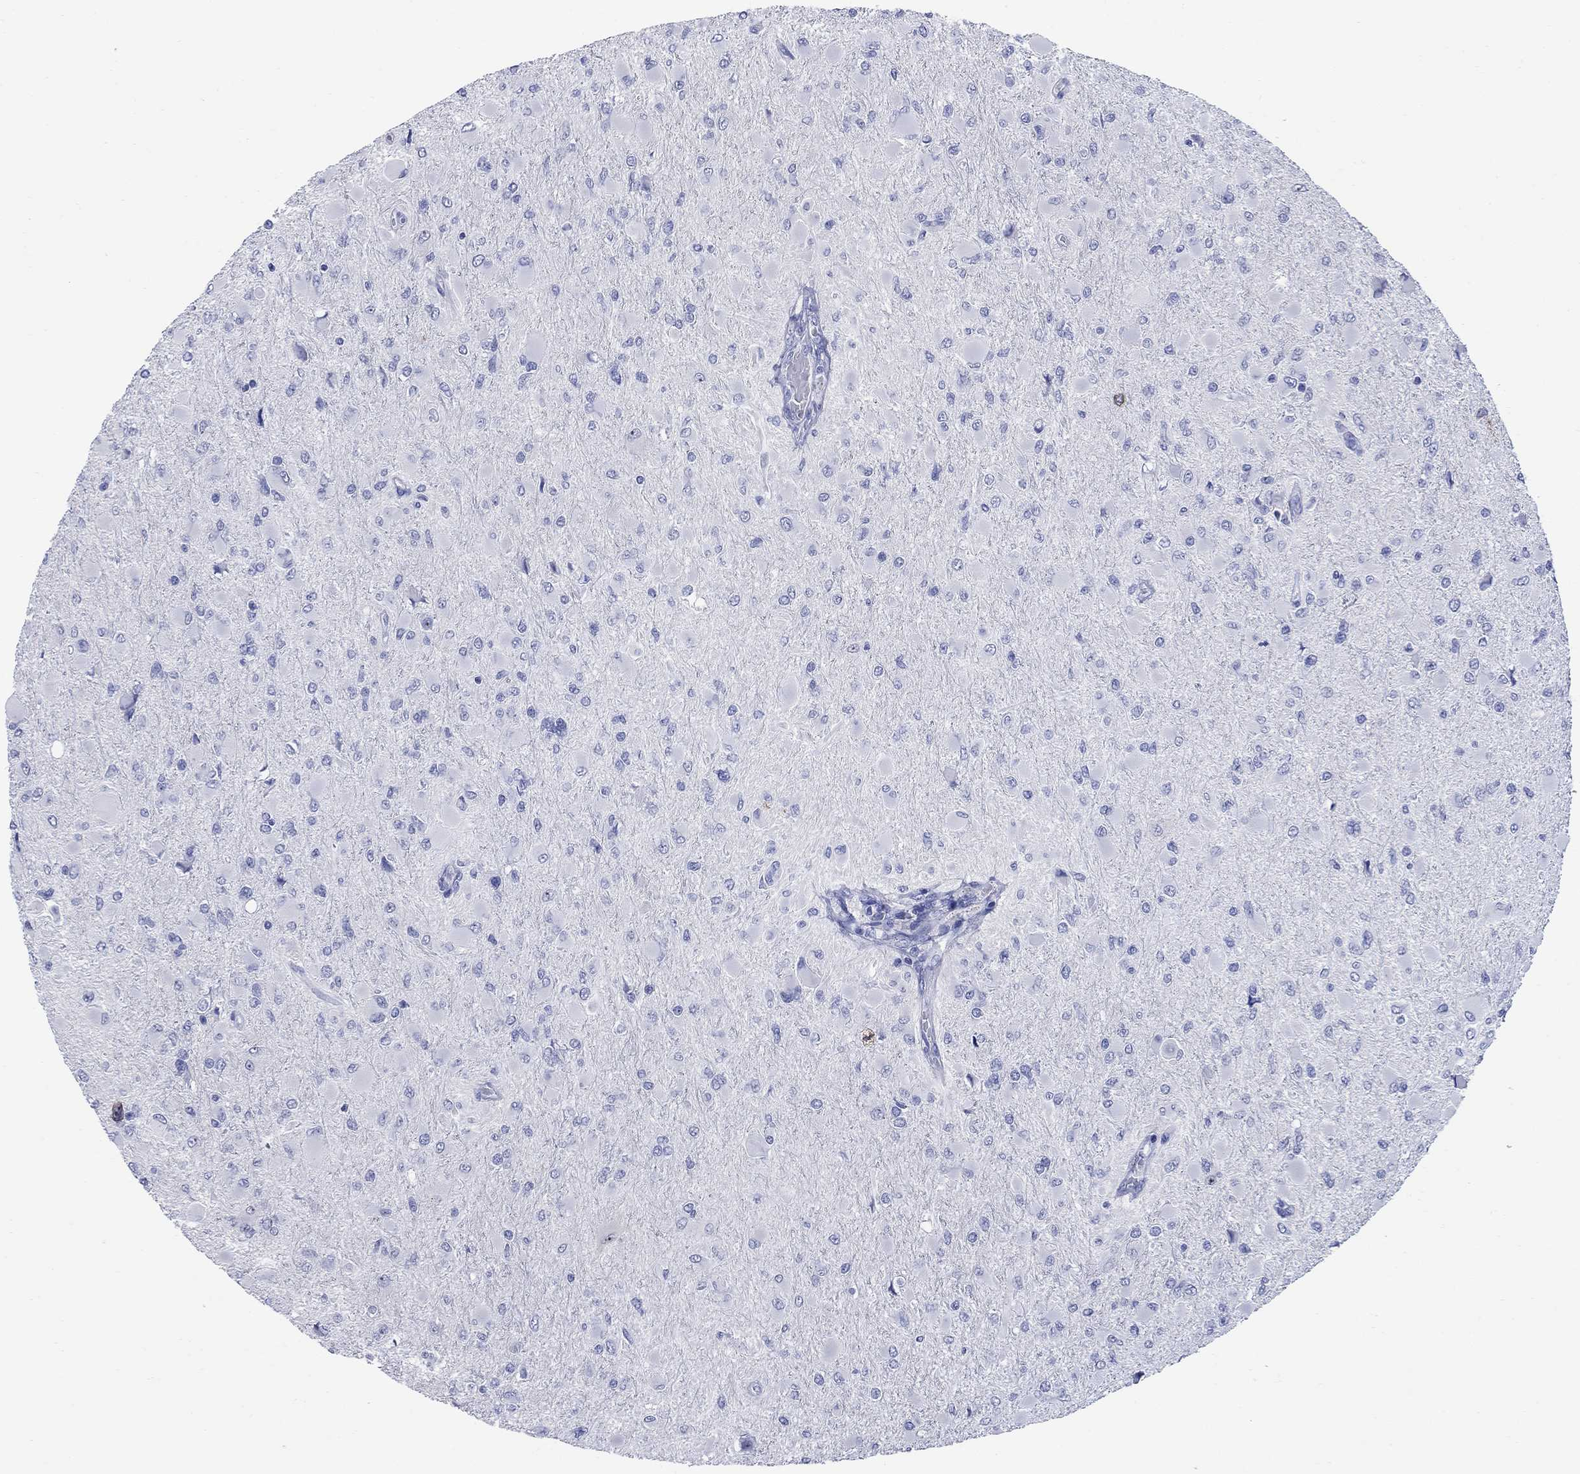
{"staining": {"intensity": "negative", "quantity": "none", "location": "none"}, "tissue": "glioma", "cell_type": "Tumor cells", "image_type": "cancer", "snomed": [{"axis": "morphology", "description": "Glioma, malignant, High grade"}, {"axis": "topography", "description": "Cerebral cortex"}], "caption": "Histopathology image shows no protein positivity in tumor cells of glioma tissue. (DAB (3,3'-diaminobenzidine) immunohistochemistry, high magnification).", "gene": "TACC3", "patient": {"sex": "female", "age": 36}}